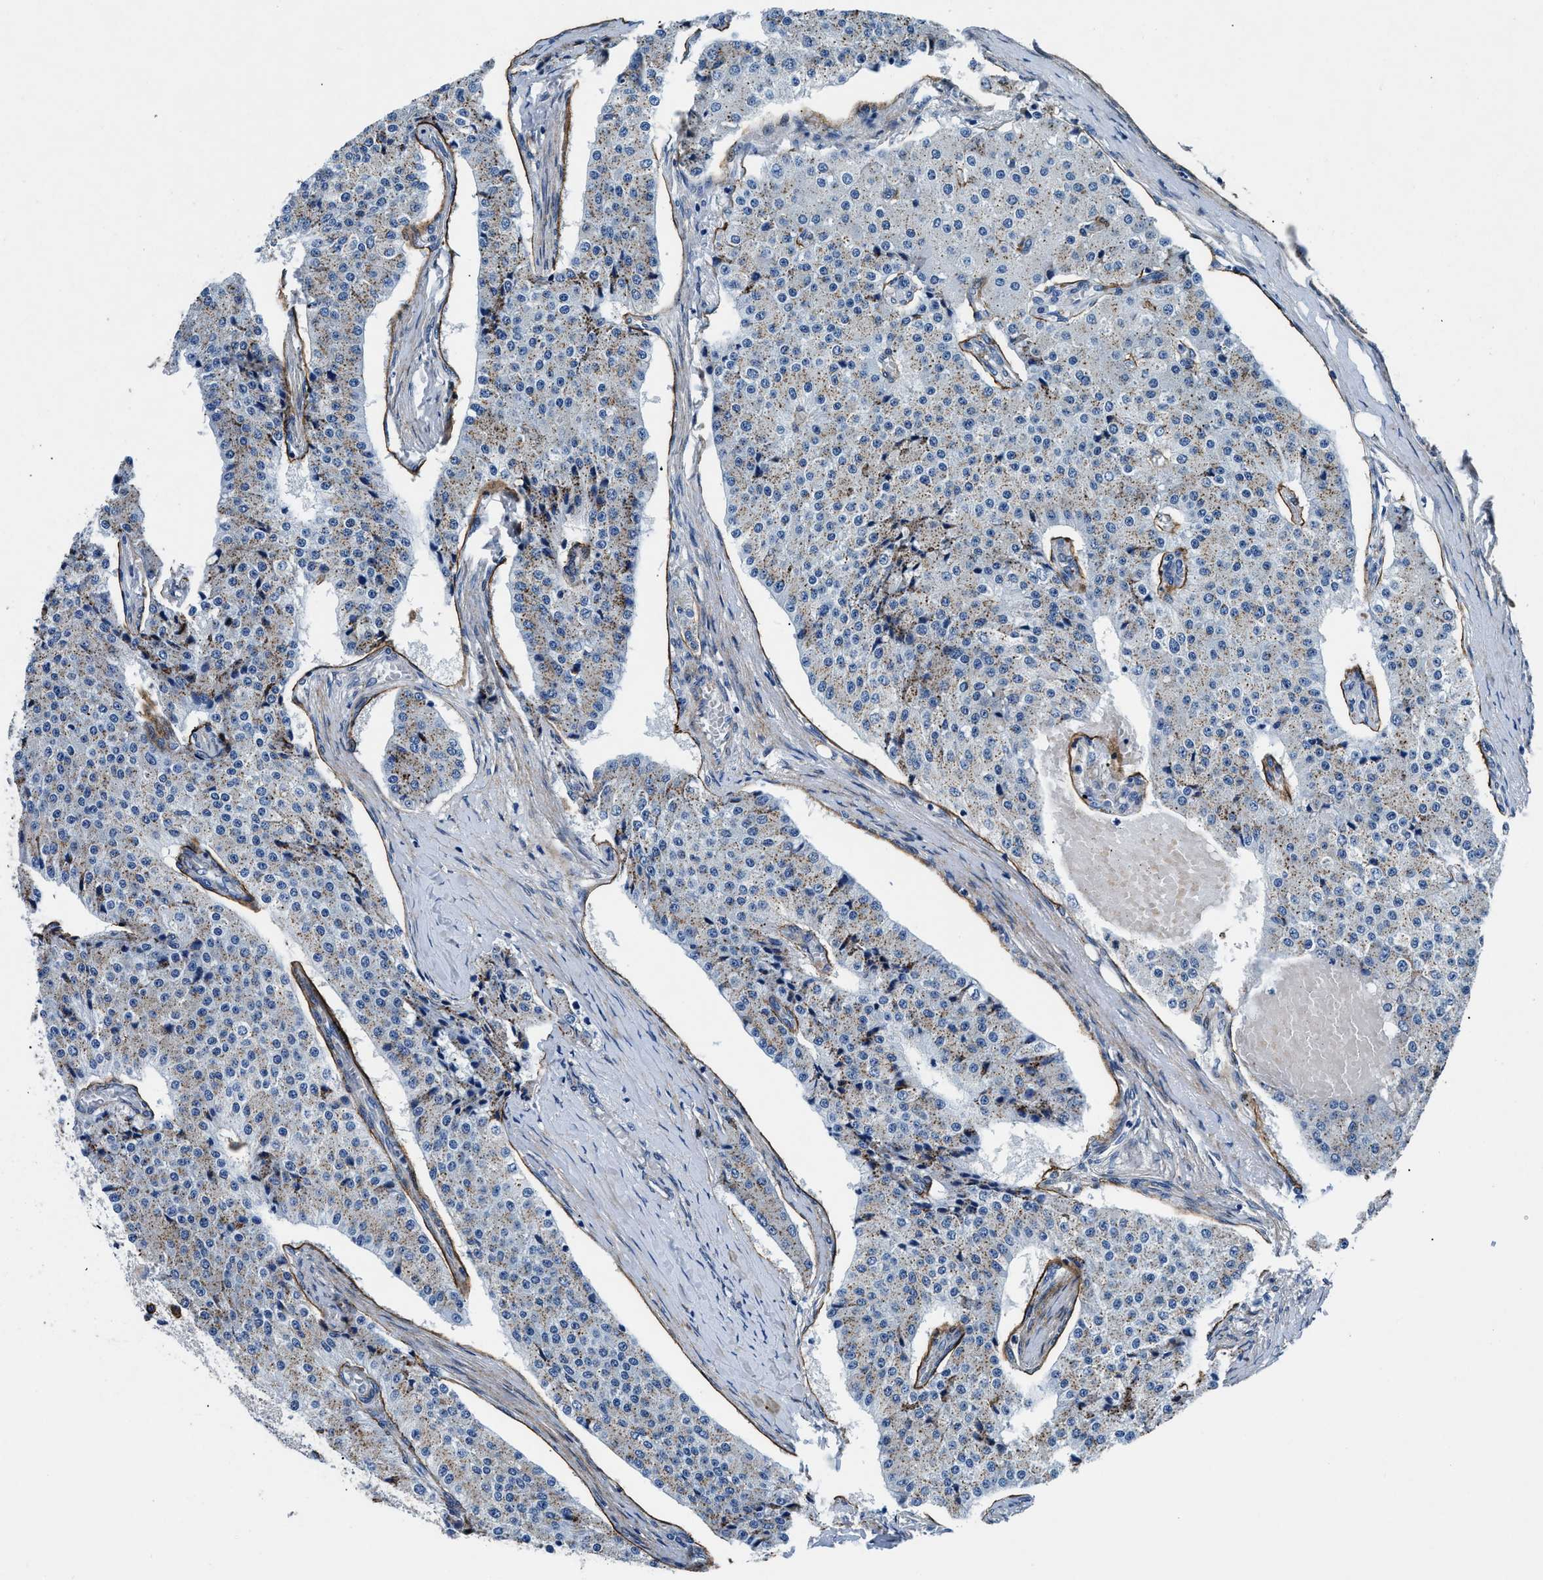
{"staining": {"intensity": "weak", "quantity": "25%-75%", "location": "cytoplasmic/membranous"}, "tissue": "carcinoid", "cell_type": "Tumor cells", "image_type": "cancer", "snomed": [{"axis": "morphology", "description": "Carcinoid, malignant, NOS"}, {"axis": "topography", "description": "Colon"}], "caption": "Carcinoid stained with a protein marker reveals weak staining in tumor cells.", "gene": "DAG1", "patient": {"sex": "female", "age": 52}}